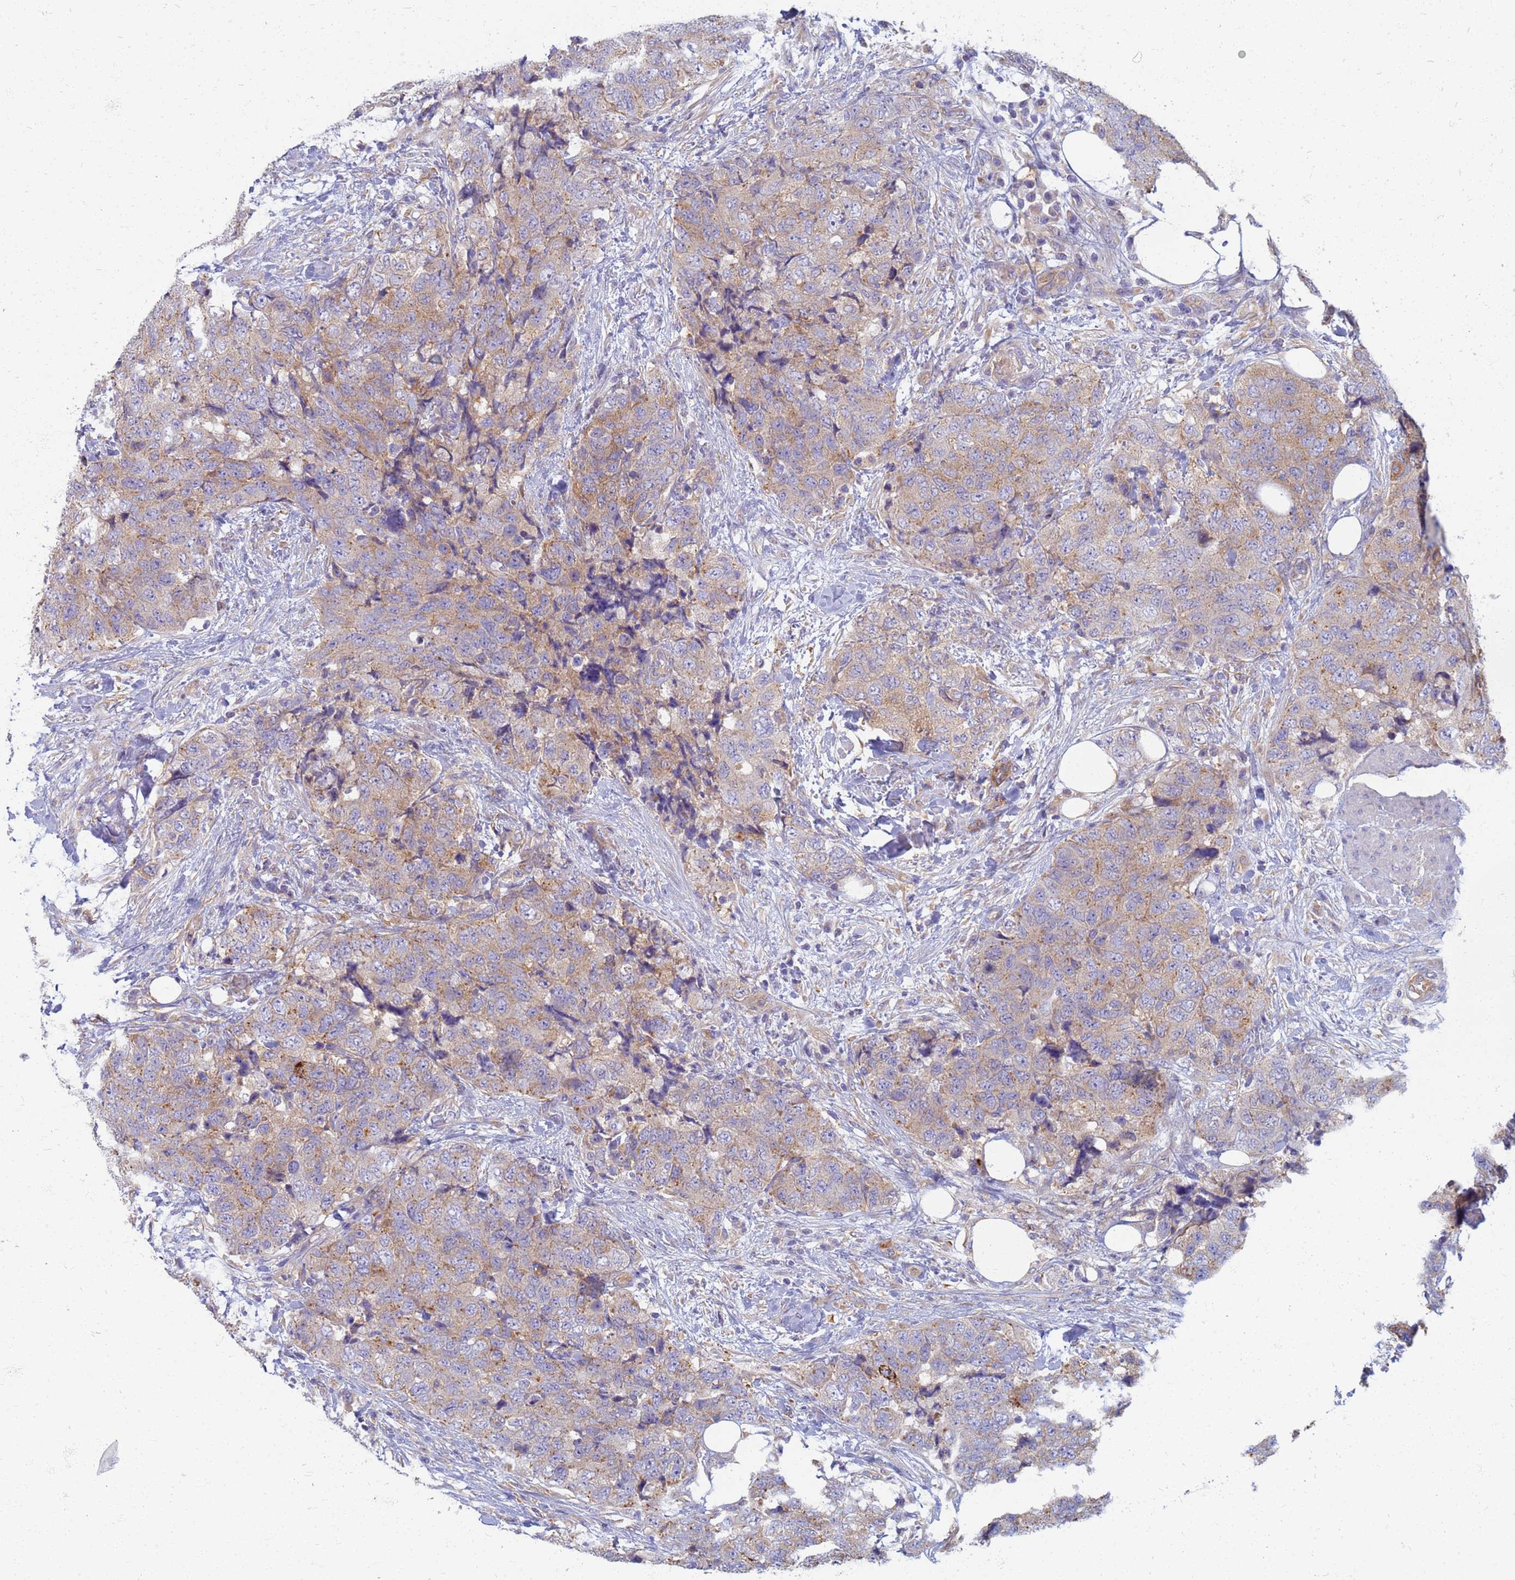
{"staining": {"intensity": "moderate", "quantity": "25%-75%", "location": "cytoplasmic/membranous"}, "tissue": "urothelial cancer", "cell_type": "Tumor cells", "image_type": "cancer", "snomed": [{"axis": "morphology", "description": "Urothelial carcinoma, High grade"}, {"axis": "topography", "description": "Urinary bladder"}], "caption": "A photomicrograph showing moderate cytoplasmic/membranous staining in about 25%-75% of tumor cells in high-grade urothelial carcinoma, as visualized by brown immunohistochemical staining.", "gene": "EEA1", "patient": {"sex": "female", "age": 78}}